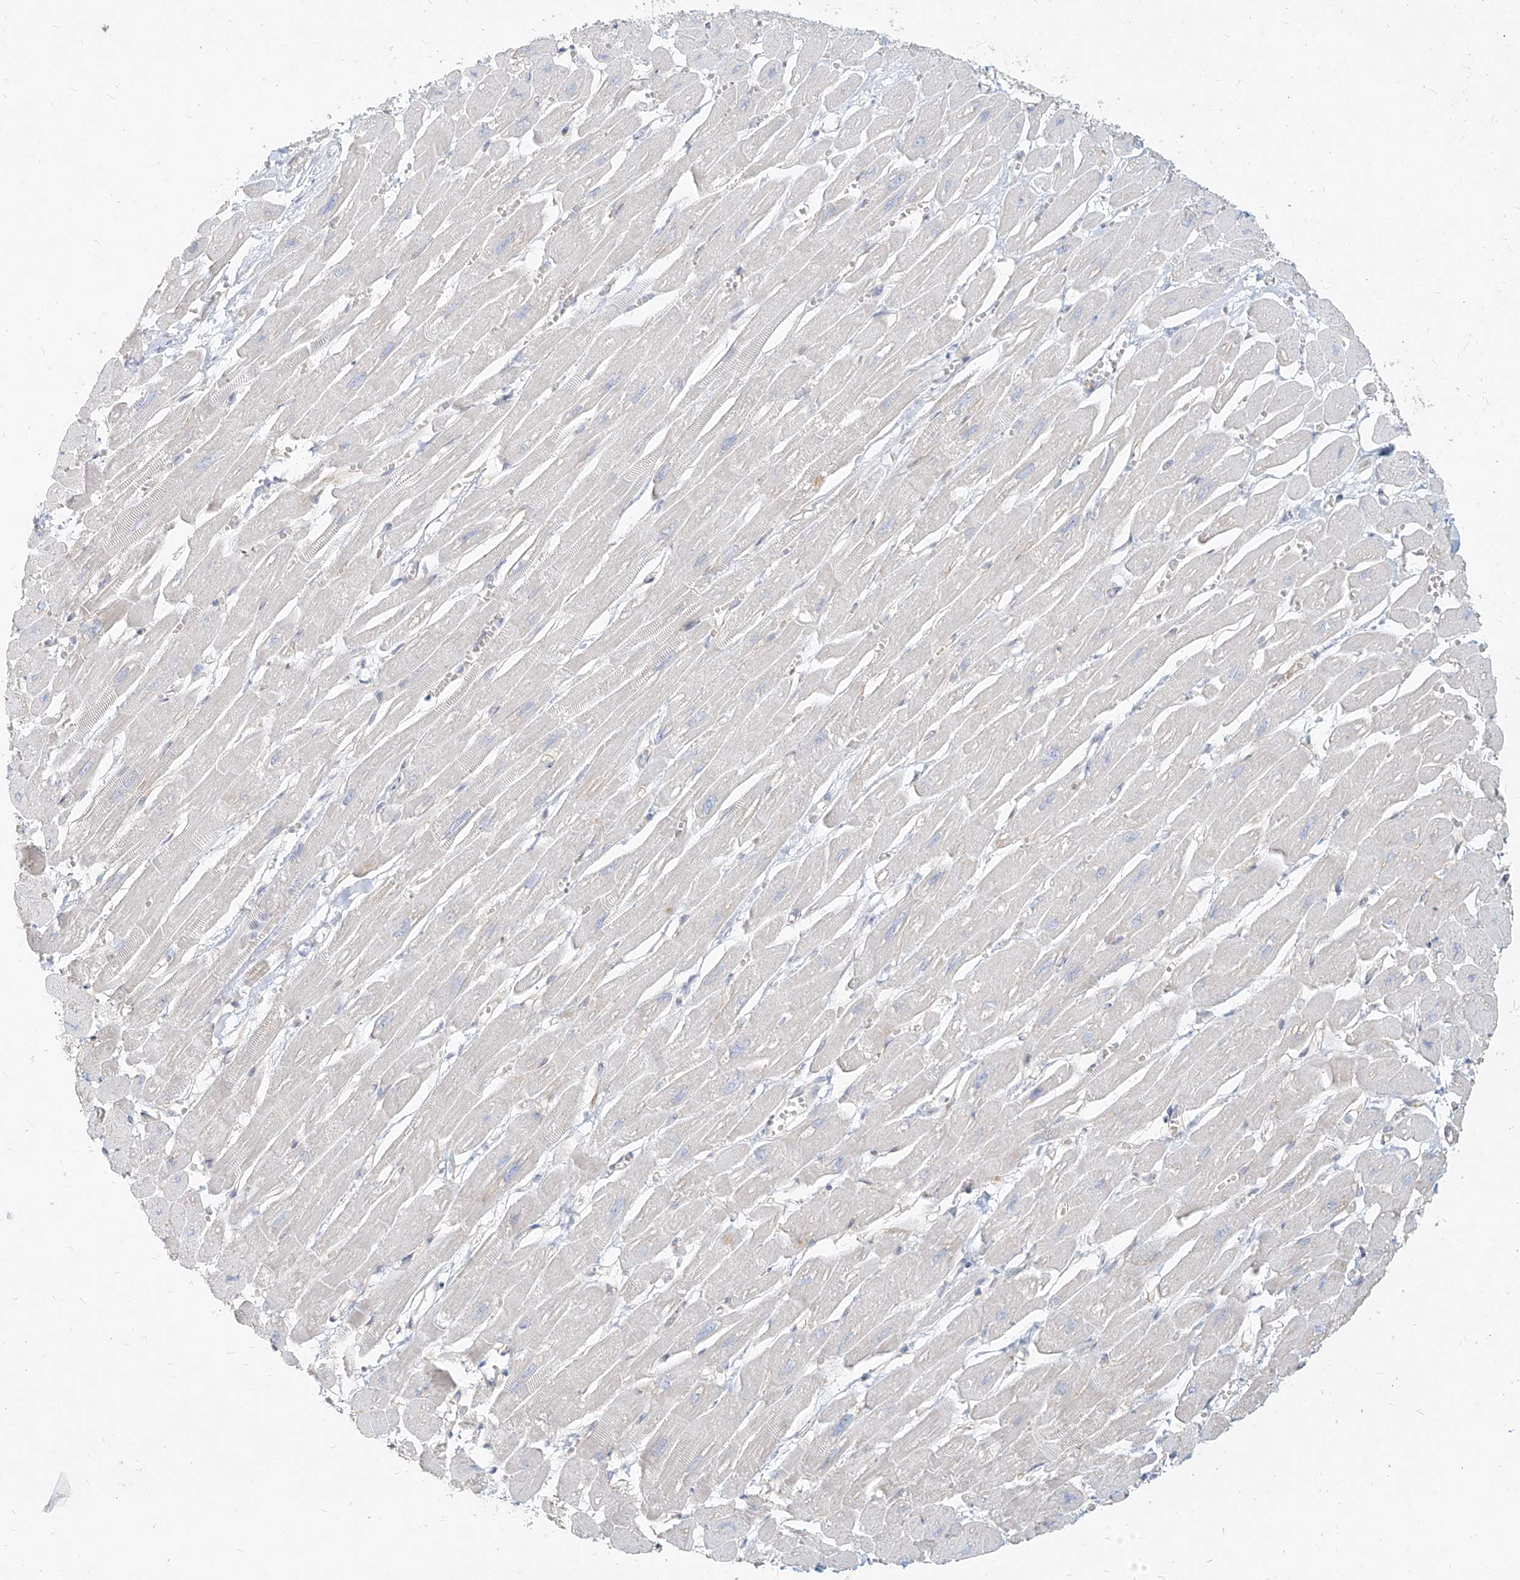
{"staining": {"intensity": "weak", "quantity": "<25%", "location": "cytoplasmic/membranous"}, "tissue": "heart muscle", "cell_type": "Cardiomyocytes", "image_type": "normal", "snomed": [{"axis": "morphology", "description": "Normal tissue, NOS"}, {"axis": "topography", "description": "Heart"}], "caption": "DAB (3,3'-diaminobenzidine) immunohistochemical staining of benign human heart muscle demonstrates no significant positivity in cardiomyocytes.", "gene": "ITPKB", "patient": {"sex": "female", "age": 54}}